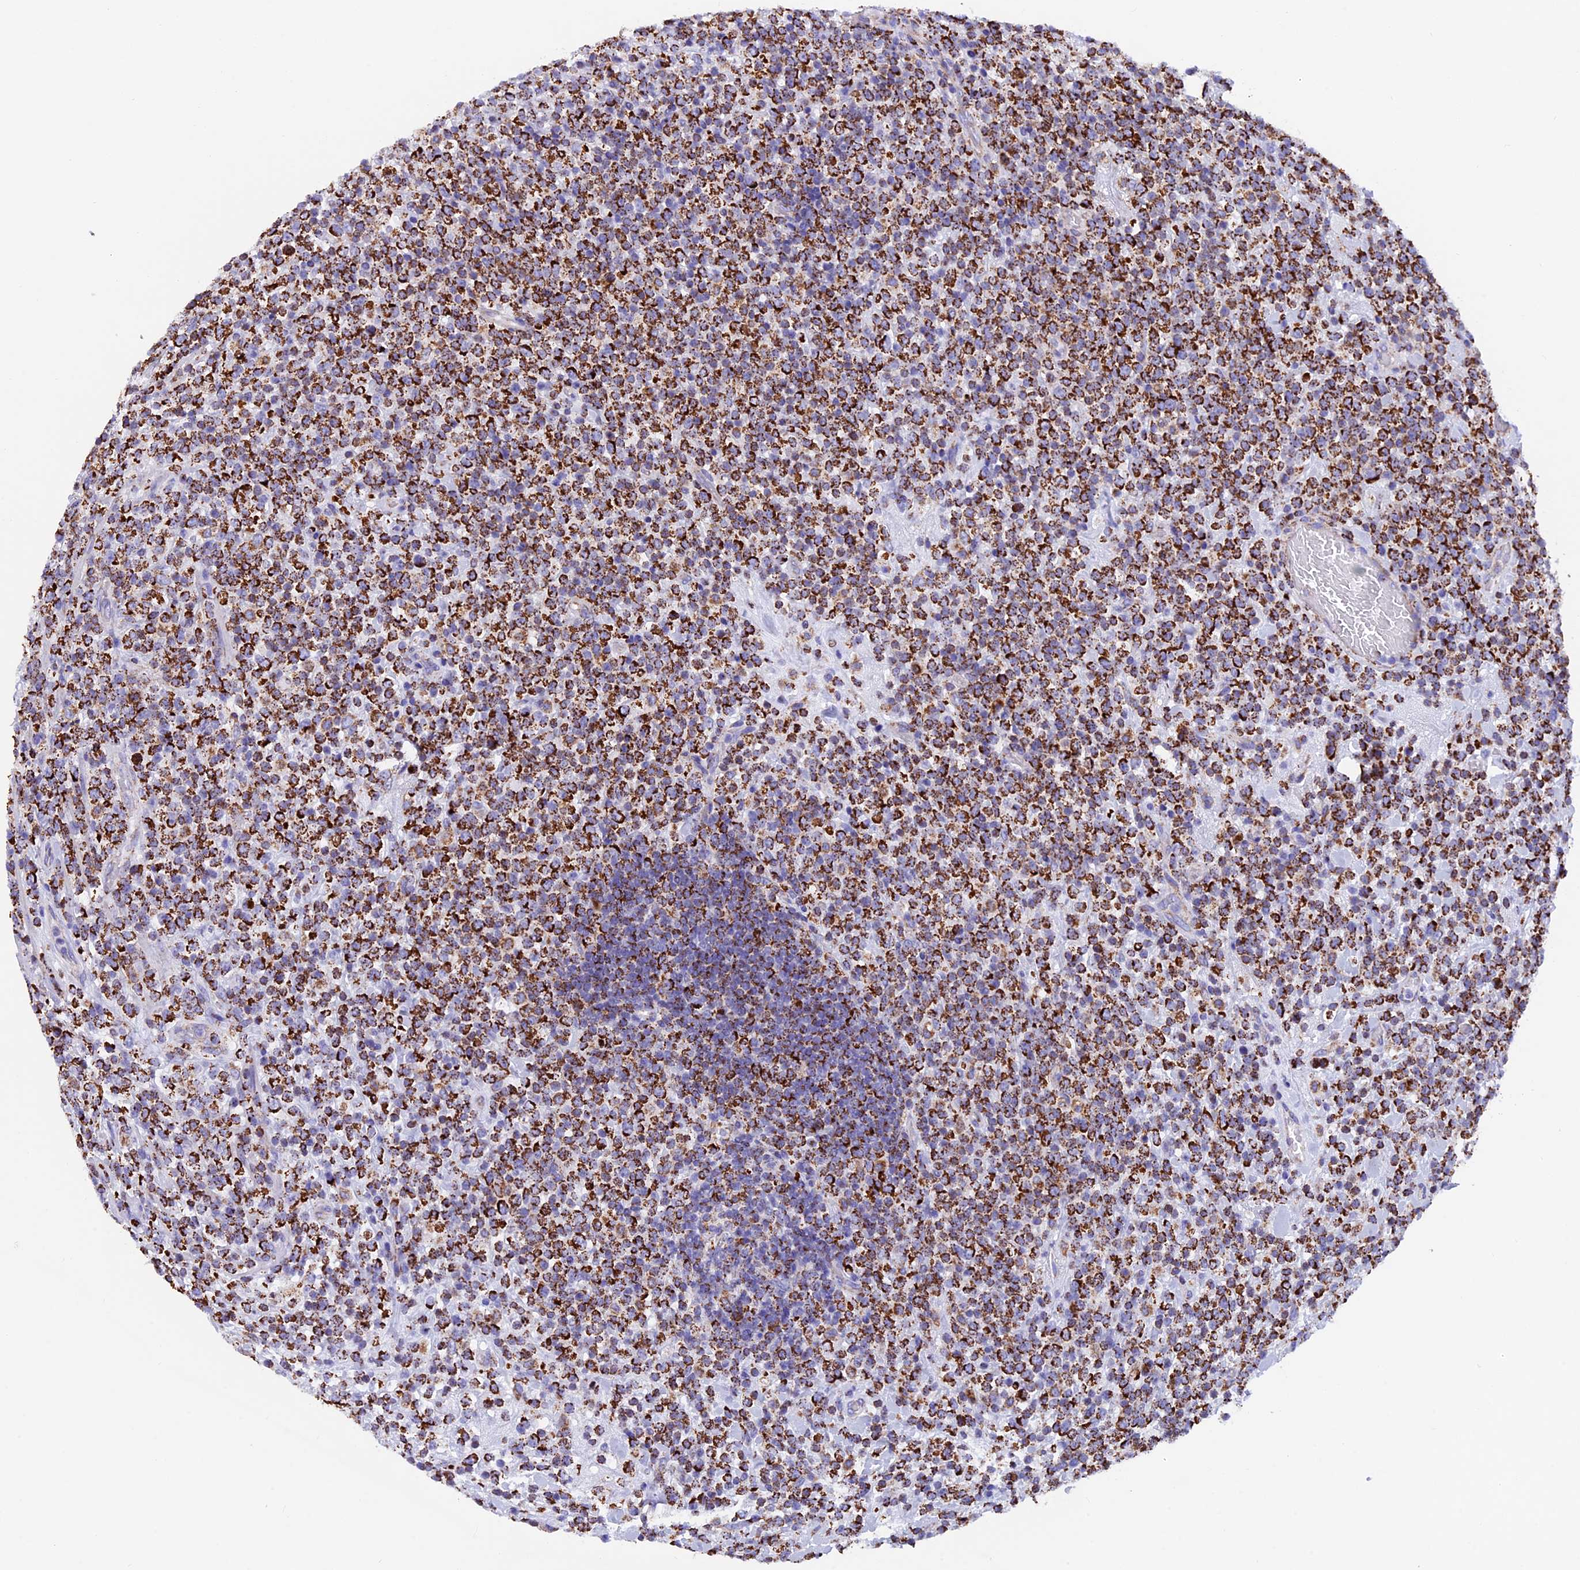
{"staining": {"intensity": "strong", "quantity": ">75%", "location": "cytoplasmic/membranous"}, "tissue": "lymphoma", "cell_type": "Tumor cells", "image_type": "cancer", "snomed": [{"axis": "morphology", "description": "Malignant lymphoma, non-Hodgkin's type, High grade"}, {"axis": "topography", "description": "Colon"}], "caption": "Immunohistochemistry (IHC) image of malignant lymphoma, non-Hodgkin's type (high-grade) stained for a protein (brown), which exhibits high levels of strong cytoplasmic/membranous expression in approximately >75% of tumor cells.", "gene": "SLC8B1", "patient": {"sex": "female", "age": 53}}